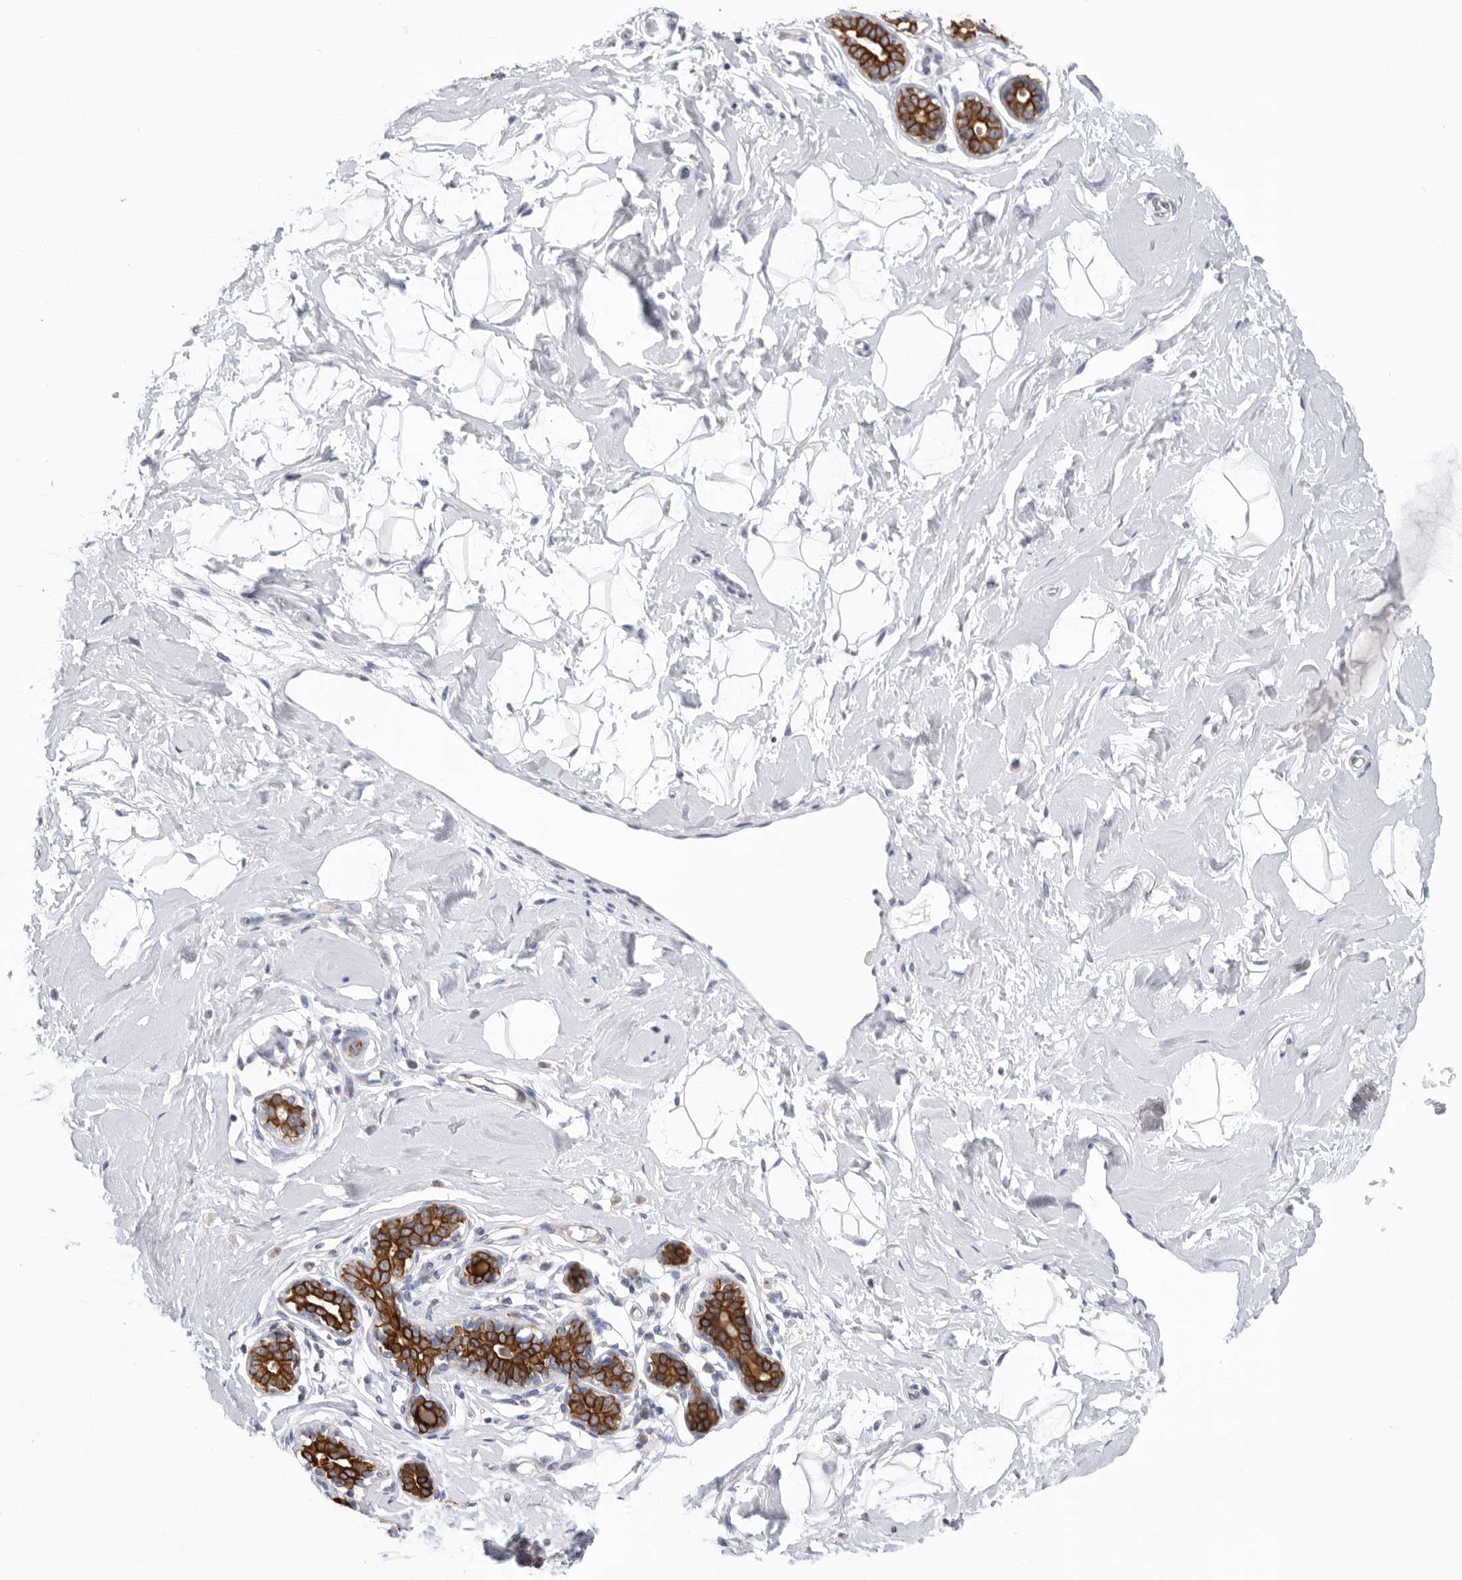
{"staining": {"intensity": "negative", "quantity": "none", "location": "none"}, "tissue": "breast", "cell_type": "Adipocytes", "image_type": "normal", "snomed": [{"axis": "morphology", "description": "Normal tissue, NOS"}, {"axis": "morphology", "description": "Adenoma, NOS"}, {"axis": "topography", "description": "Breast"}], "caption": "Immunohistochemistry (IHC) of normal breast displays no positivity in adipocytes.", "gene": "MTFR1L", "patient": {"sex": "female", "age": 23}}